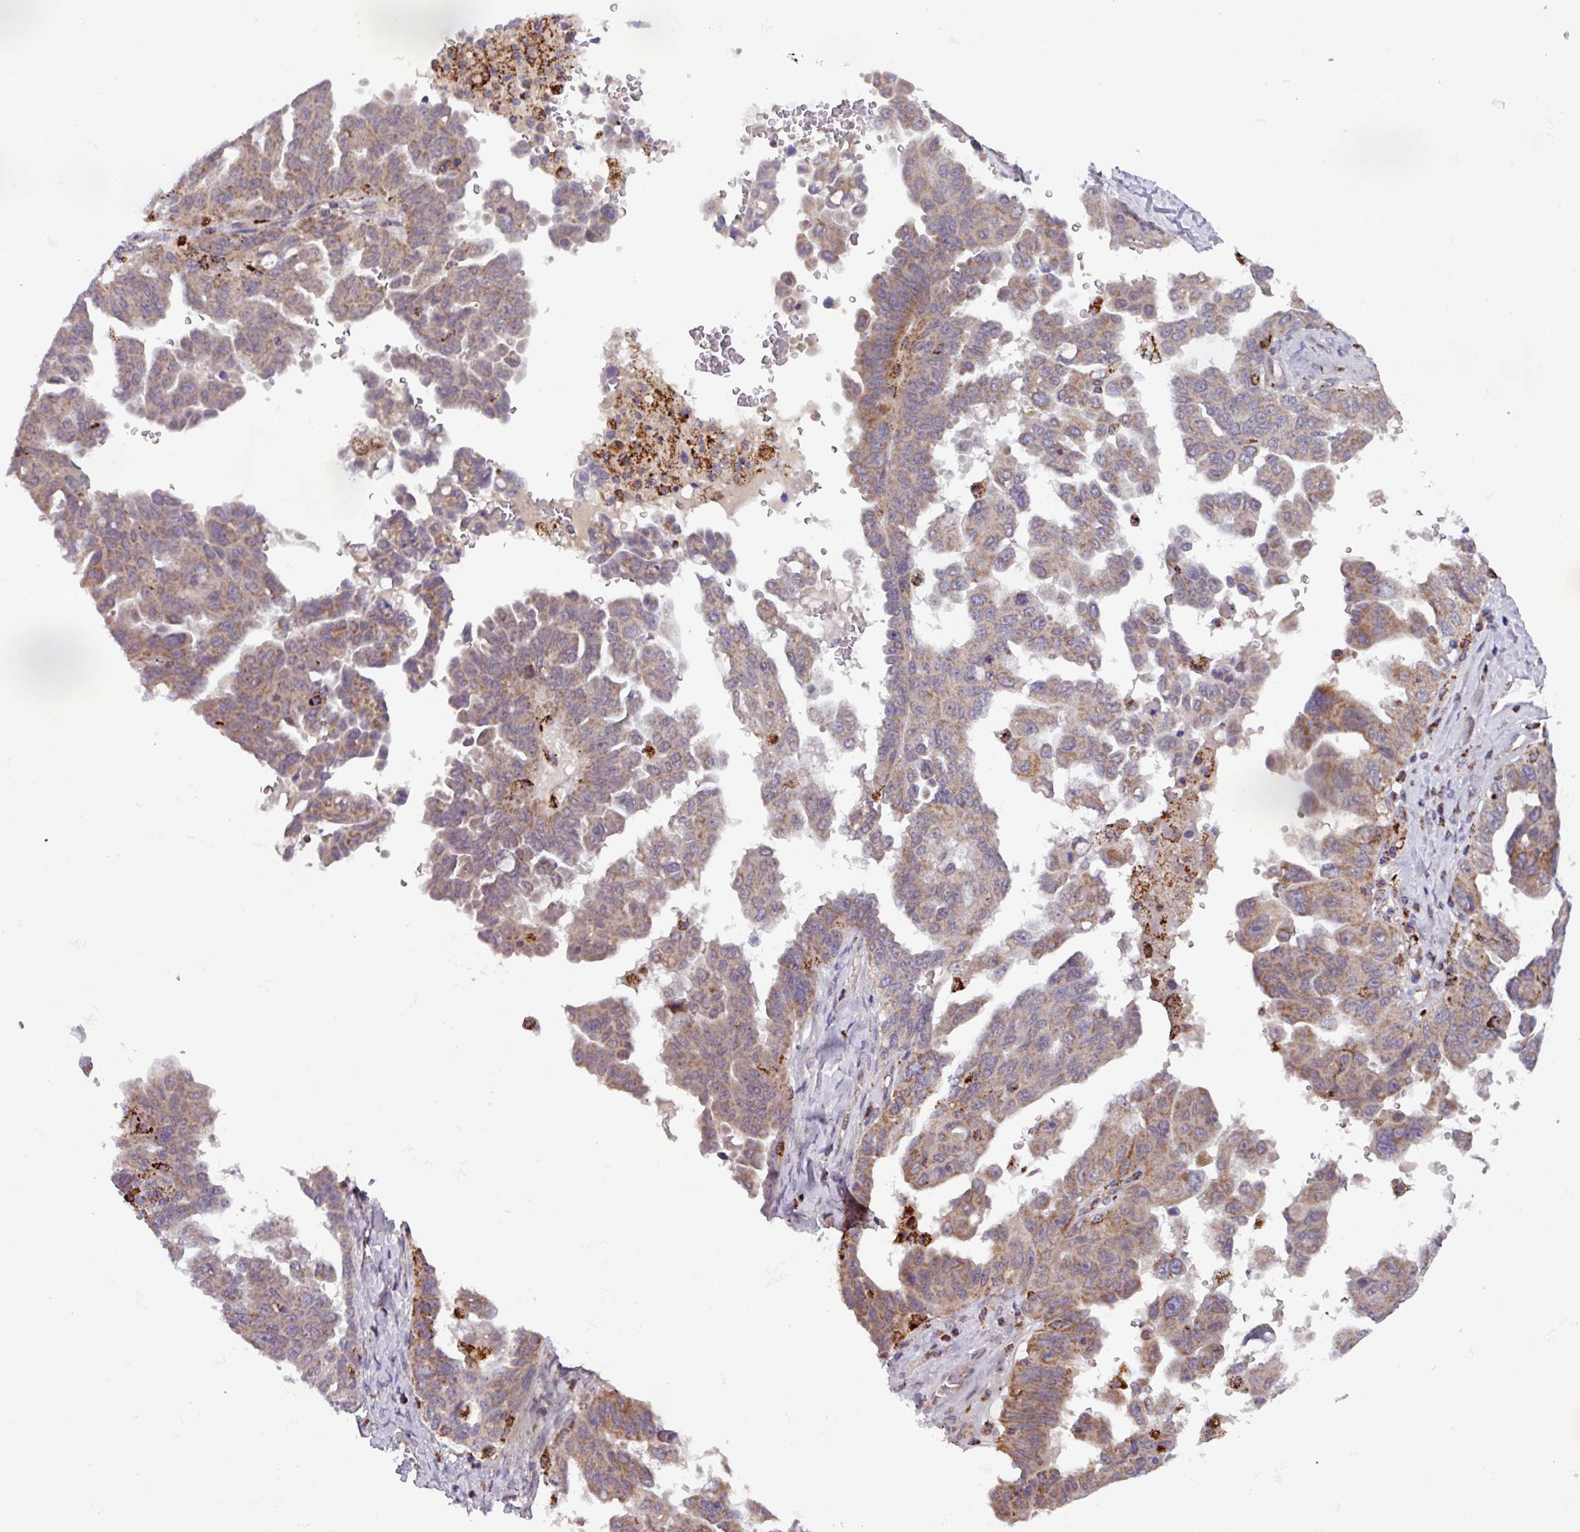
{"staining": {"intensity": "weak", "quantity": ">75%", "location": "cytoplasmic/membranous"}, "tissue": "ovarian cancer", "cell_type": "Tumor cells", "image_type": "cancer", "snomed": [{"axis": "morphology", "description": "Carcinoma, endometroid"}, {"axis": "topography", "description": "Ovary"}], "caption": "A brown stain shows weak cytoplasmic/membranous positivity of a protein in human ovarian endometroid carcinoma tumor cells.", "gene": "AKIRIN1", "patient": {"sex": "female", "age": 62}}